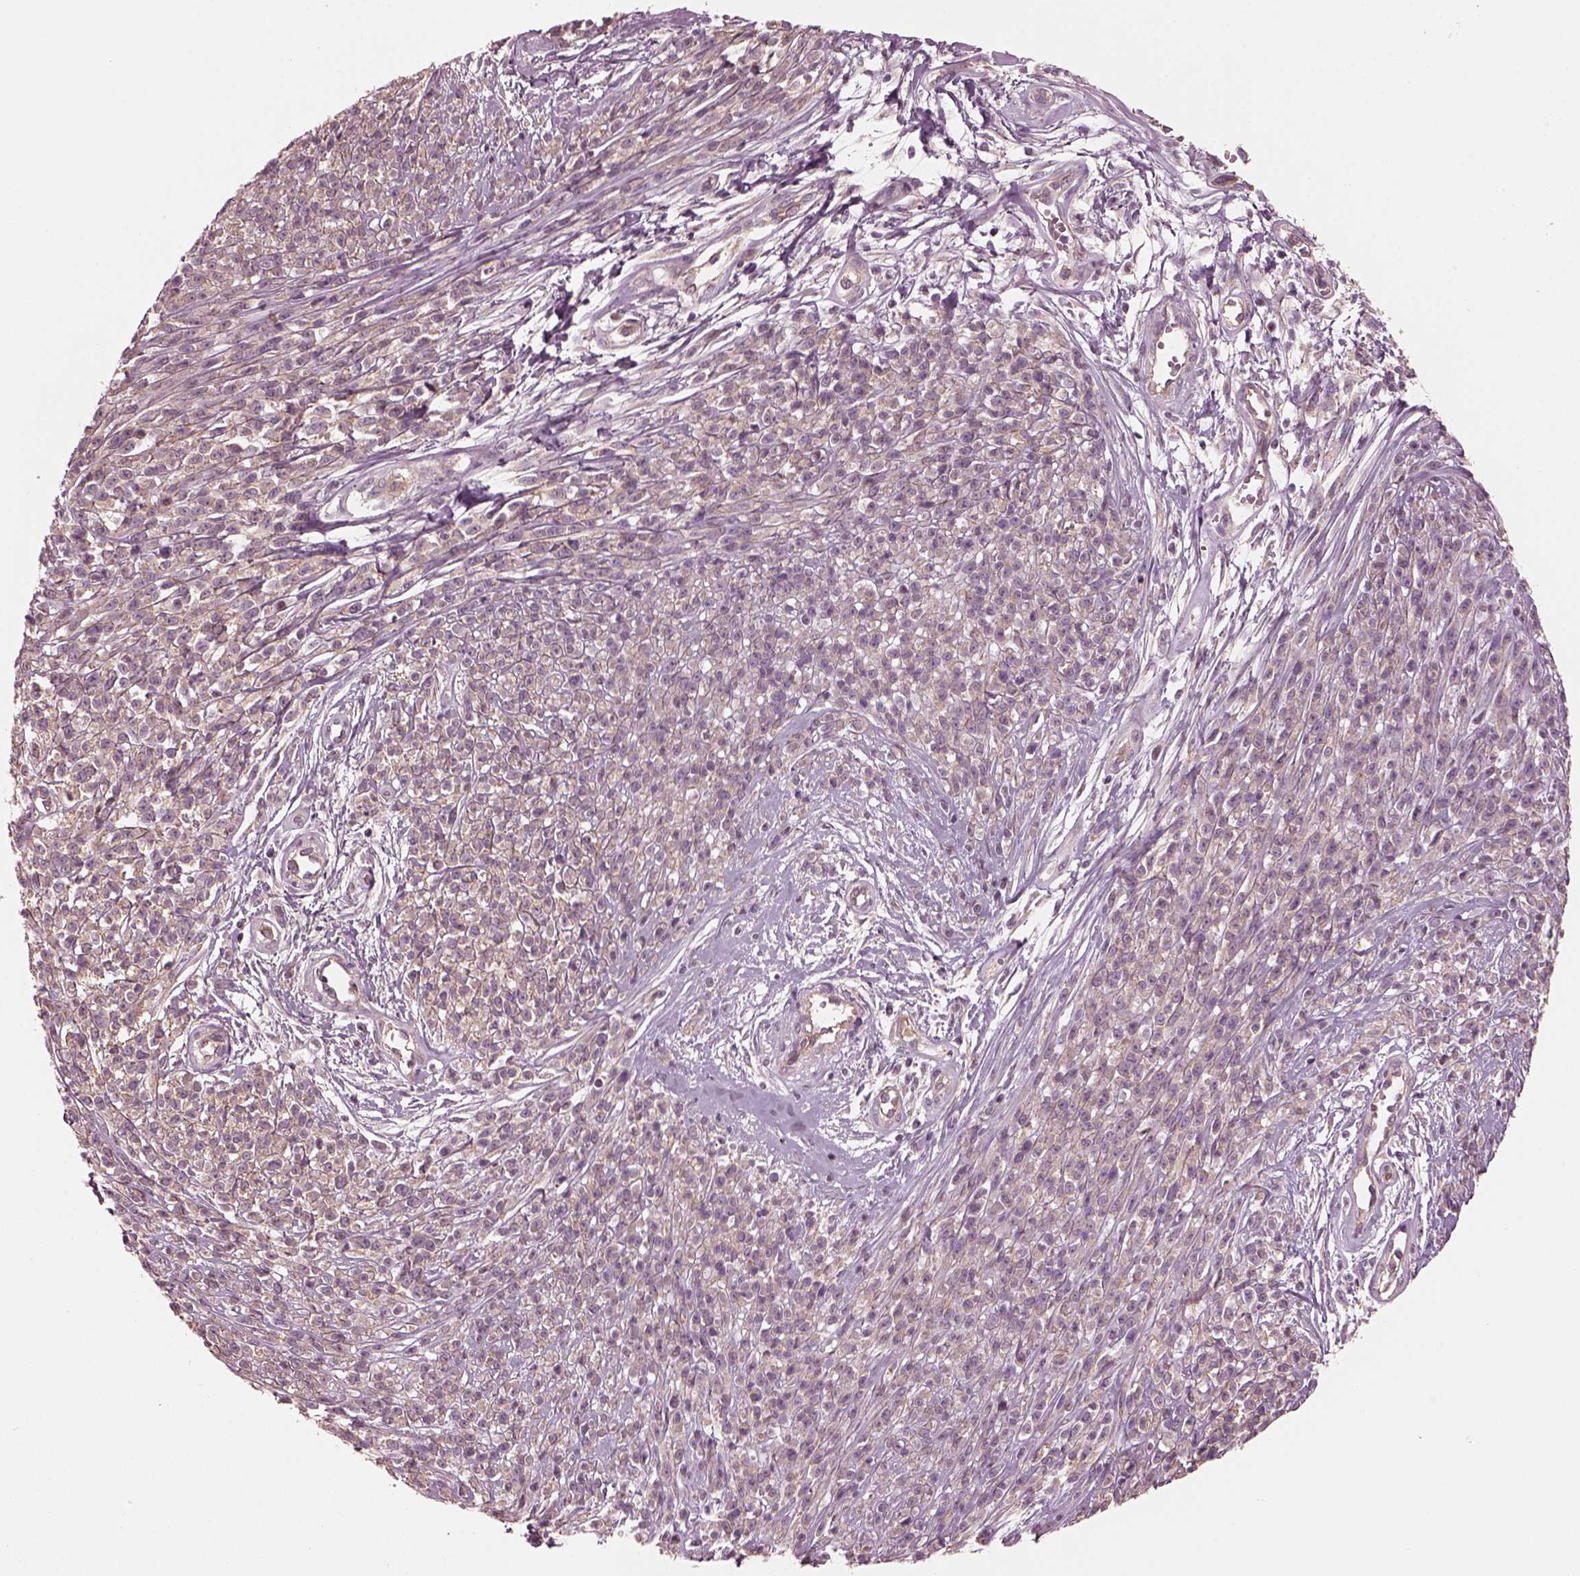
{"staining": {"intensity": "weak", "quantity": "<25%", "location": "cytoplasmic/membranous"}, "tissue": "melanoma", "cell_type": "Tumor cells", "image_type": "cancer", "snomed": [{"axis": "morphology", "description": "Malignant melanoma, NOS"}, {"axis": "topography", "description": "Skin"}, {"axis": "topography", "description": "Skin of trunk"}], "caption": "A high-resolution photomicrograph shows immunohistochemistry (IHC) staining of malignant melanoma, which shows no significant positivity in tumor cells. (IHC, brightfield microscopy, high magnification).", "gene": "ODAD1", "patient": {"sex": "male", "age": 74}}